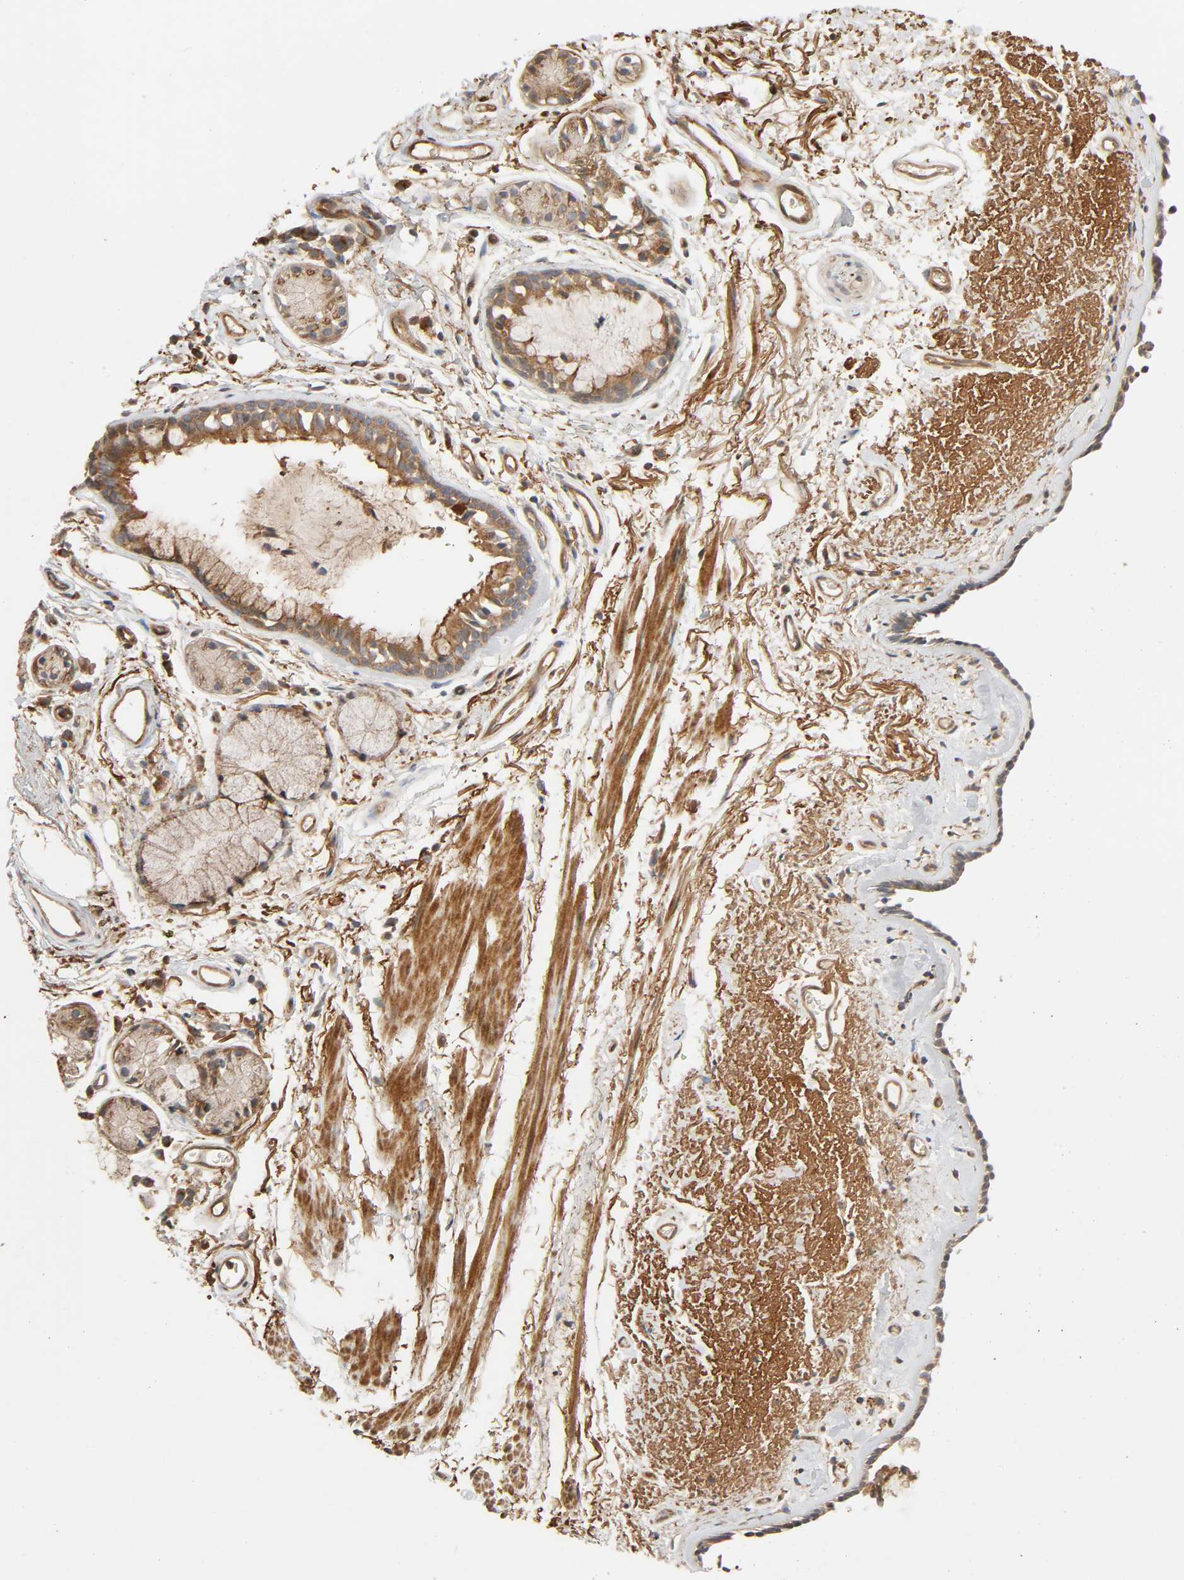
{"staining": {"intensity": "moderate", "quantity": ">75%", "location": "cytoplasmic/membranous"}, "tissue": "bronchus", "cell_type": "Respiratory epithelial cells", "image_type": "normal", "snomed": [{"axis": "morphology", "description": "Normal tissue, NOS"}, {"axis": "morphology", "description": "Adenocarcinoma, NOS"}, {"axis": "topography", "description": "Bronchus"}, {"axis": "topography", "description": "Lung"}], "caption": "The immunohistochemical stain labels moderate cytoplasmic/membranous staining in respiratory epithelial cells of benign bronchus. (DAB IHC, brown staining for protein, blue staining for nuclei).", "gene": "SGSM1", "patient": {"sex": "male", "age": 71}}